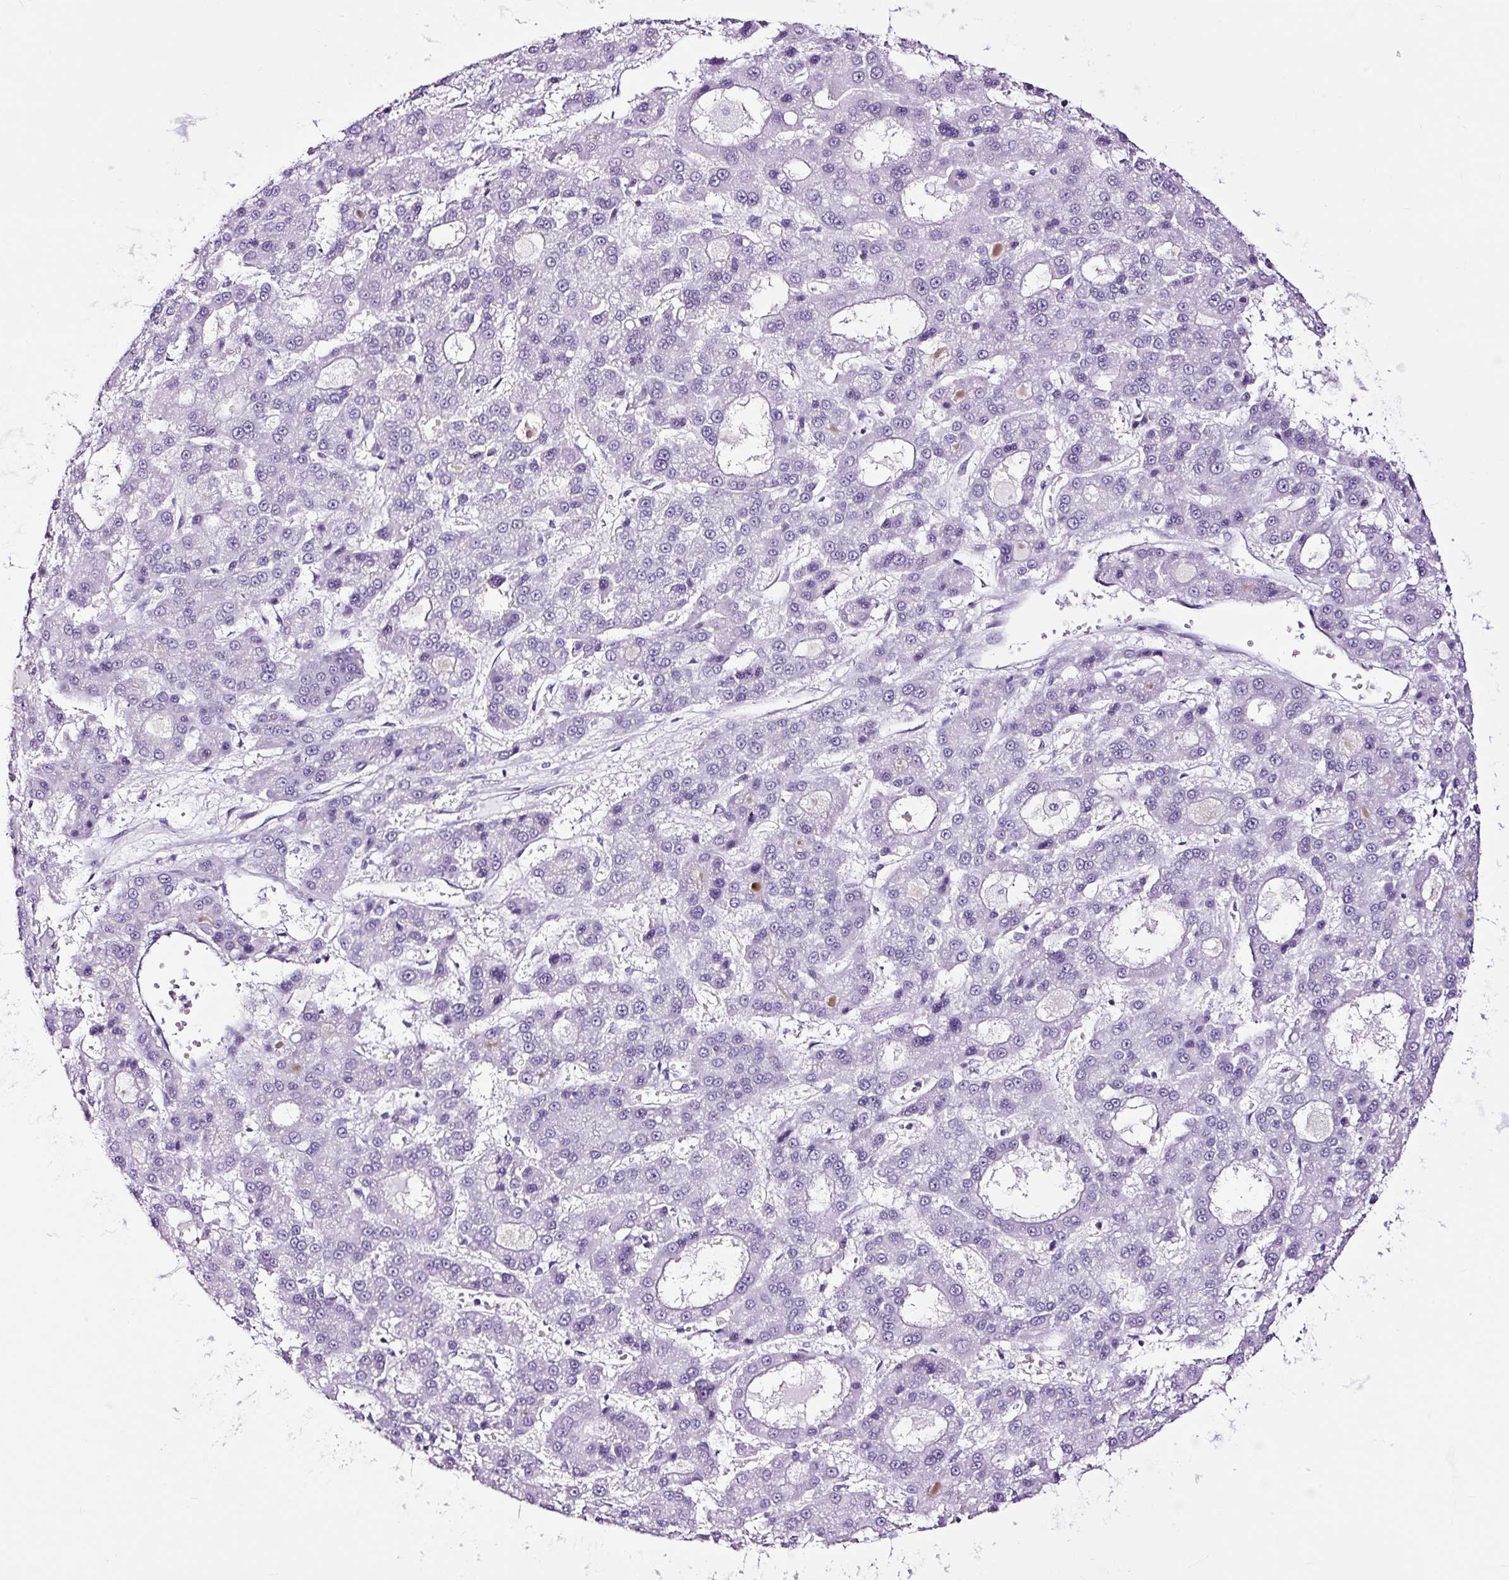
{"staining": {"intensity": "negative", "quantity": "none", "location": "none"}, "tissue": "liver cancer", "cell_type": "Tumor cells", "image_type": "cancer", "snomed": [{"axis": "morphology", "description": "Carcinoma, Hepatocellular, NOS"}, {"axis": "topography", "description": "Liver"}], "caption": "High power microscopy micrograph of an IHC micrograph of liver hepatocellular carcinoma, revealing no significant staining in tumor cells. (DAB immunohistochemistry (IHC) with hematoxylin counter stain).", "gene": "NPHS2", "patient": {"sex": "male", "age": 70}}